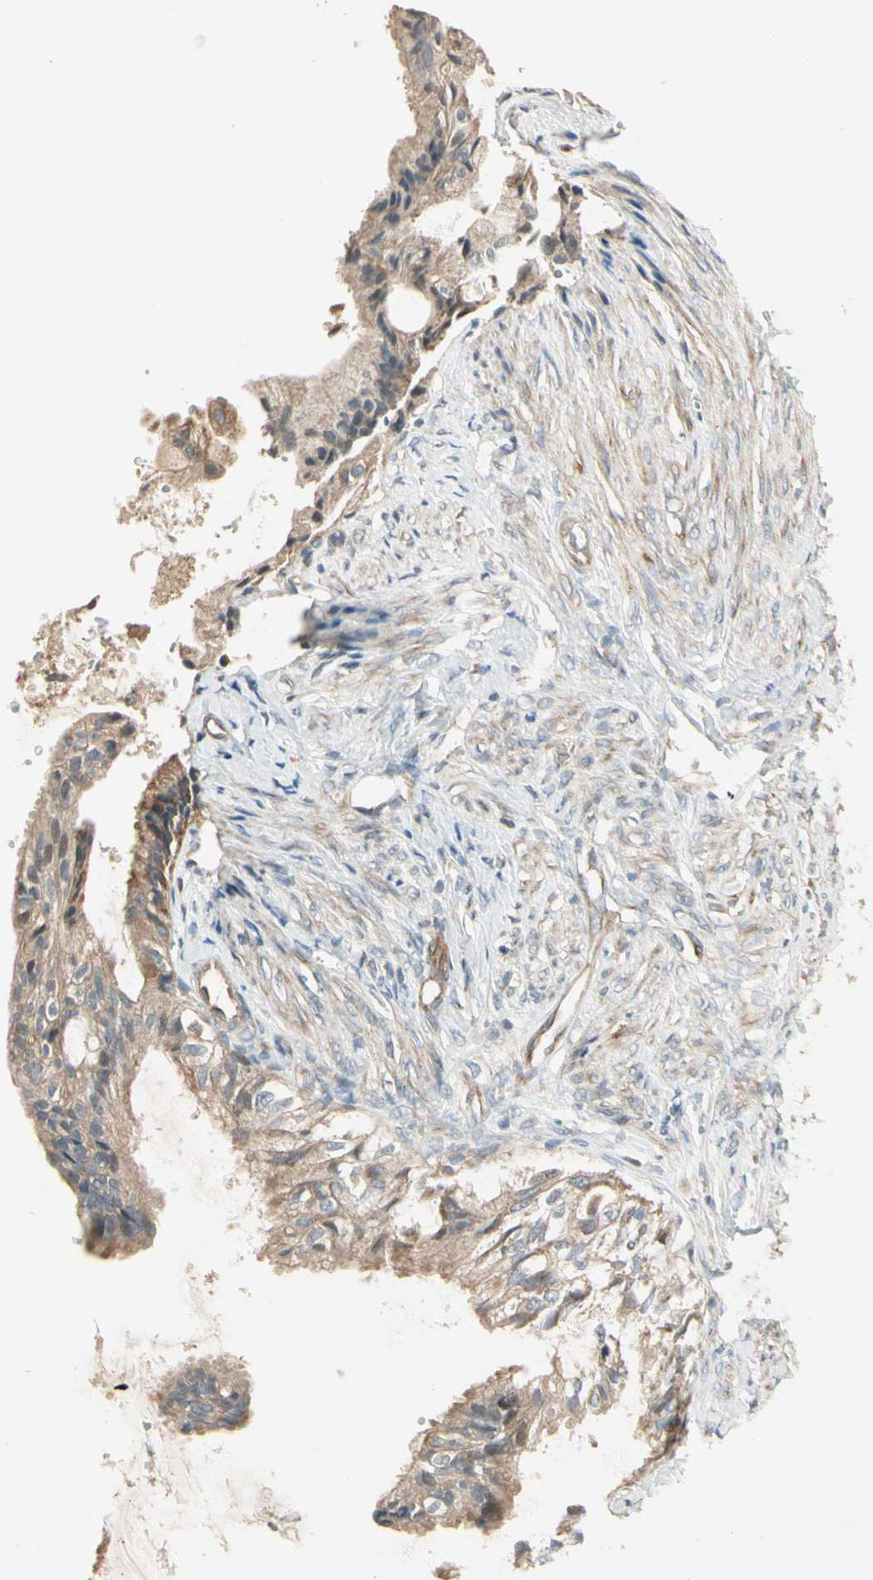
{"staining": {"intensity": "weak", "quantity": ">75%", "location": "cytoplasmic/membranous"}, "tissue": "cervical cancer", "cell_type": "Tumor cells", "image_type": "cancer", "snomed": [{"axis": "morphology", "description": "Normal tissue, NOS"}, {"axis": "morphology", "description": "Adenocarcinoma, NOS"}, {"axis": "topography", "description": "Cervix"}, {"axis": "topography", "description": "Endometrium"}], "caption": "Immunohistochemical staining of cervical cancer (adenocarcinoma) demonstrates low levels of weak cytoplasmic/membranous staining in about >75% of tumor cells.", "gene": "TNFRSF21", "patient": {"sex": "female", "age": 86}}